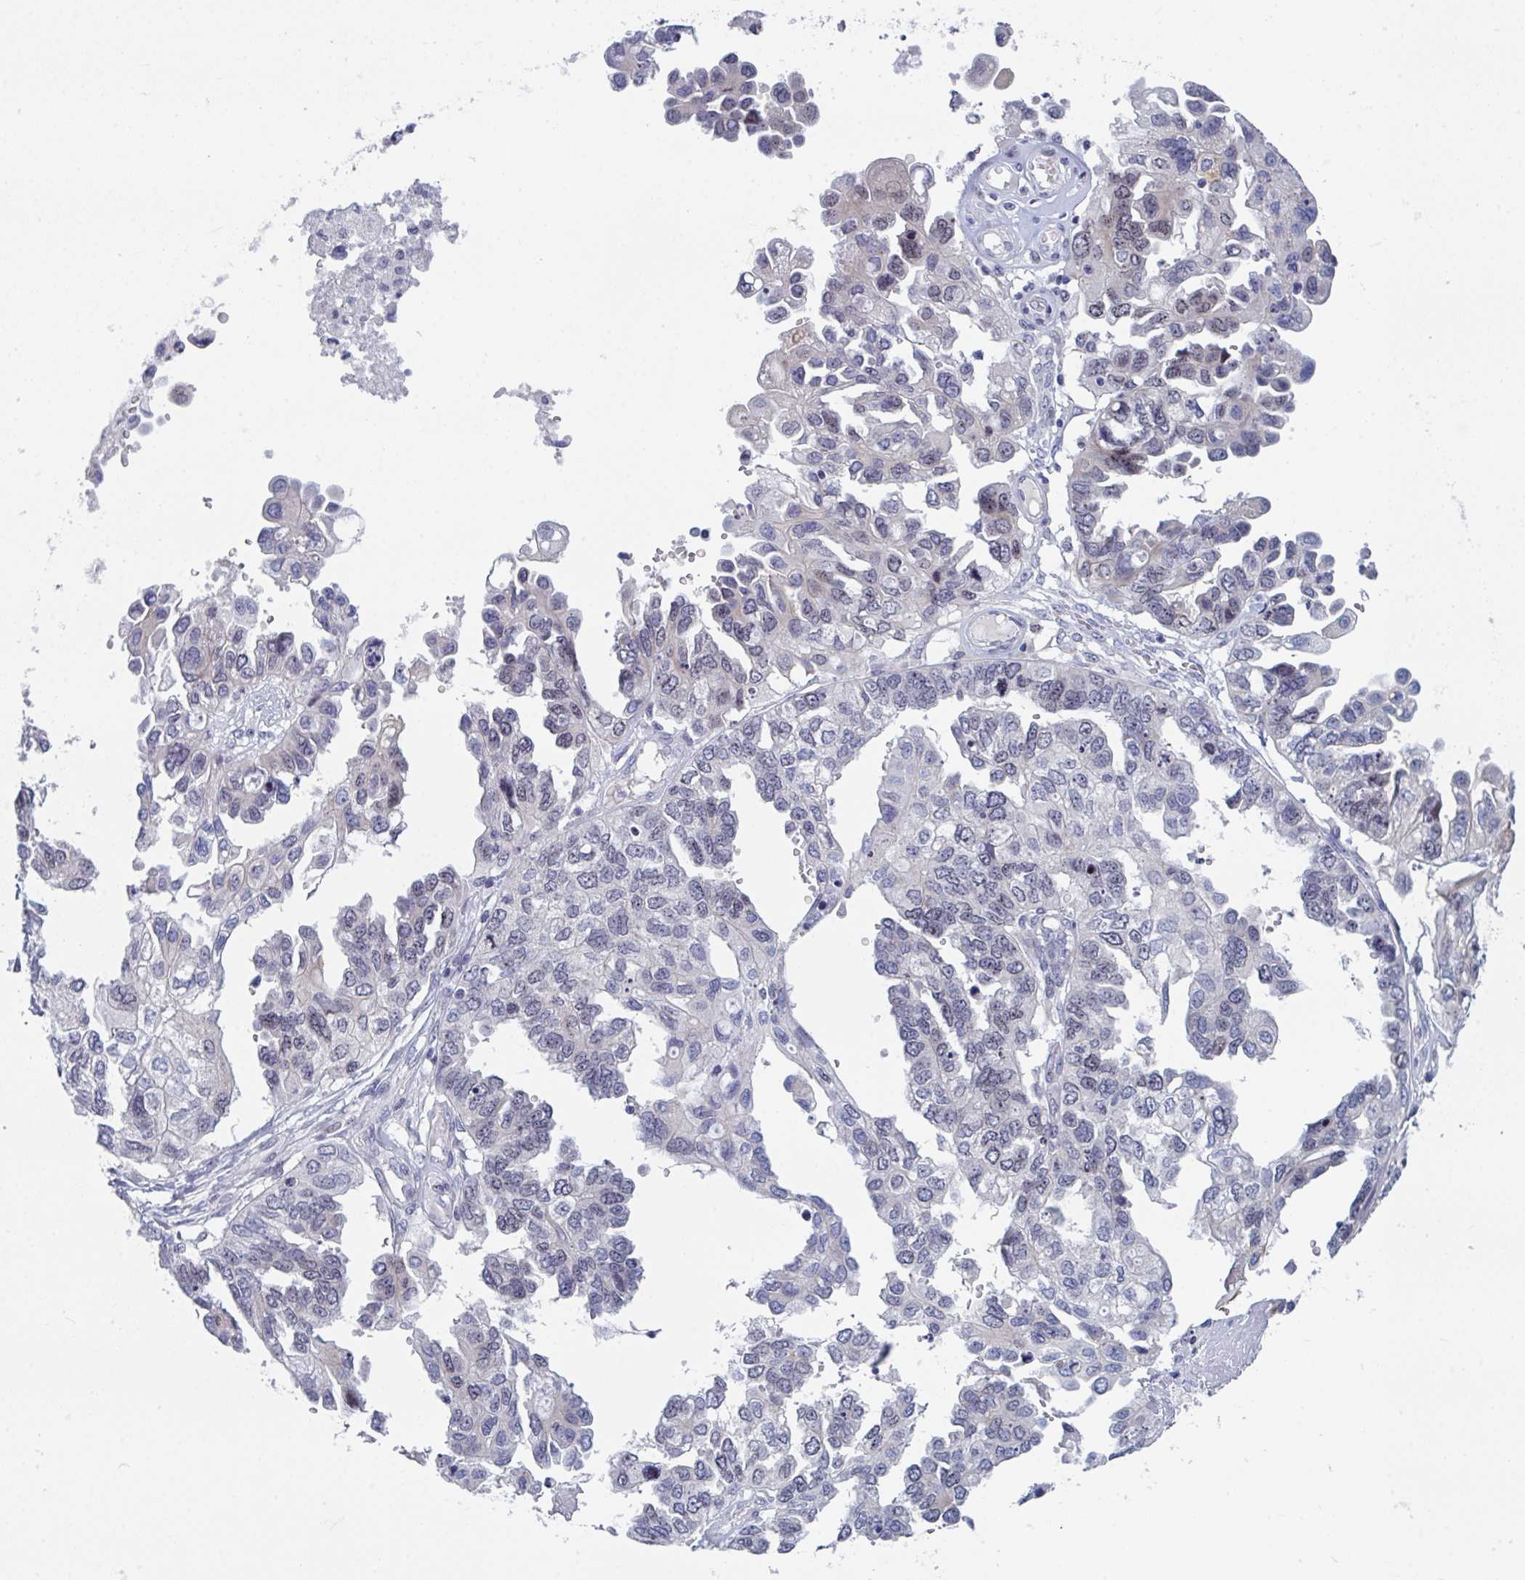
{"staining": {"intensity": "negative", "quantity": "none", "location": "none"}, "tissue": "ovarian cancer", "cell_type": "Tumor cells", "image_type": "cancer", "snomed": [{"axis": "morphology", "description": "Cystadenocarcinoma, serous, NOS"}, {"axis": "topography", "description": "Ovary"}], "caption": "Tumor cells show no significant expression in ovarian cancer.", "gene": "CENPT", "patient": {"sex": "female", "age": 53}}